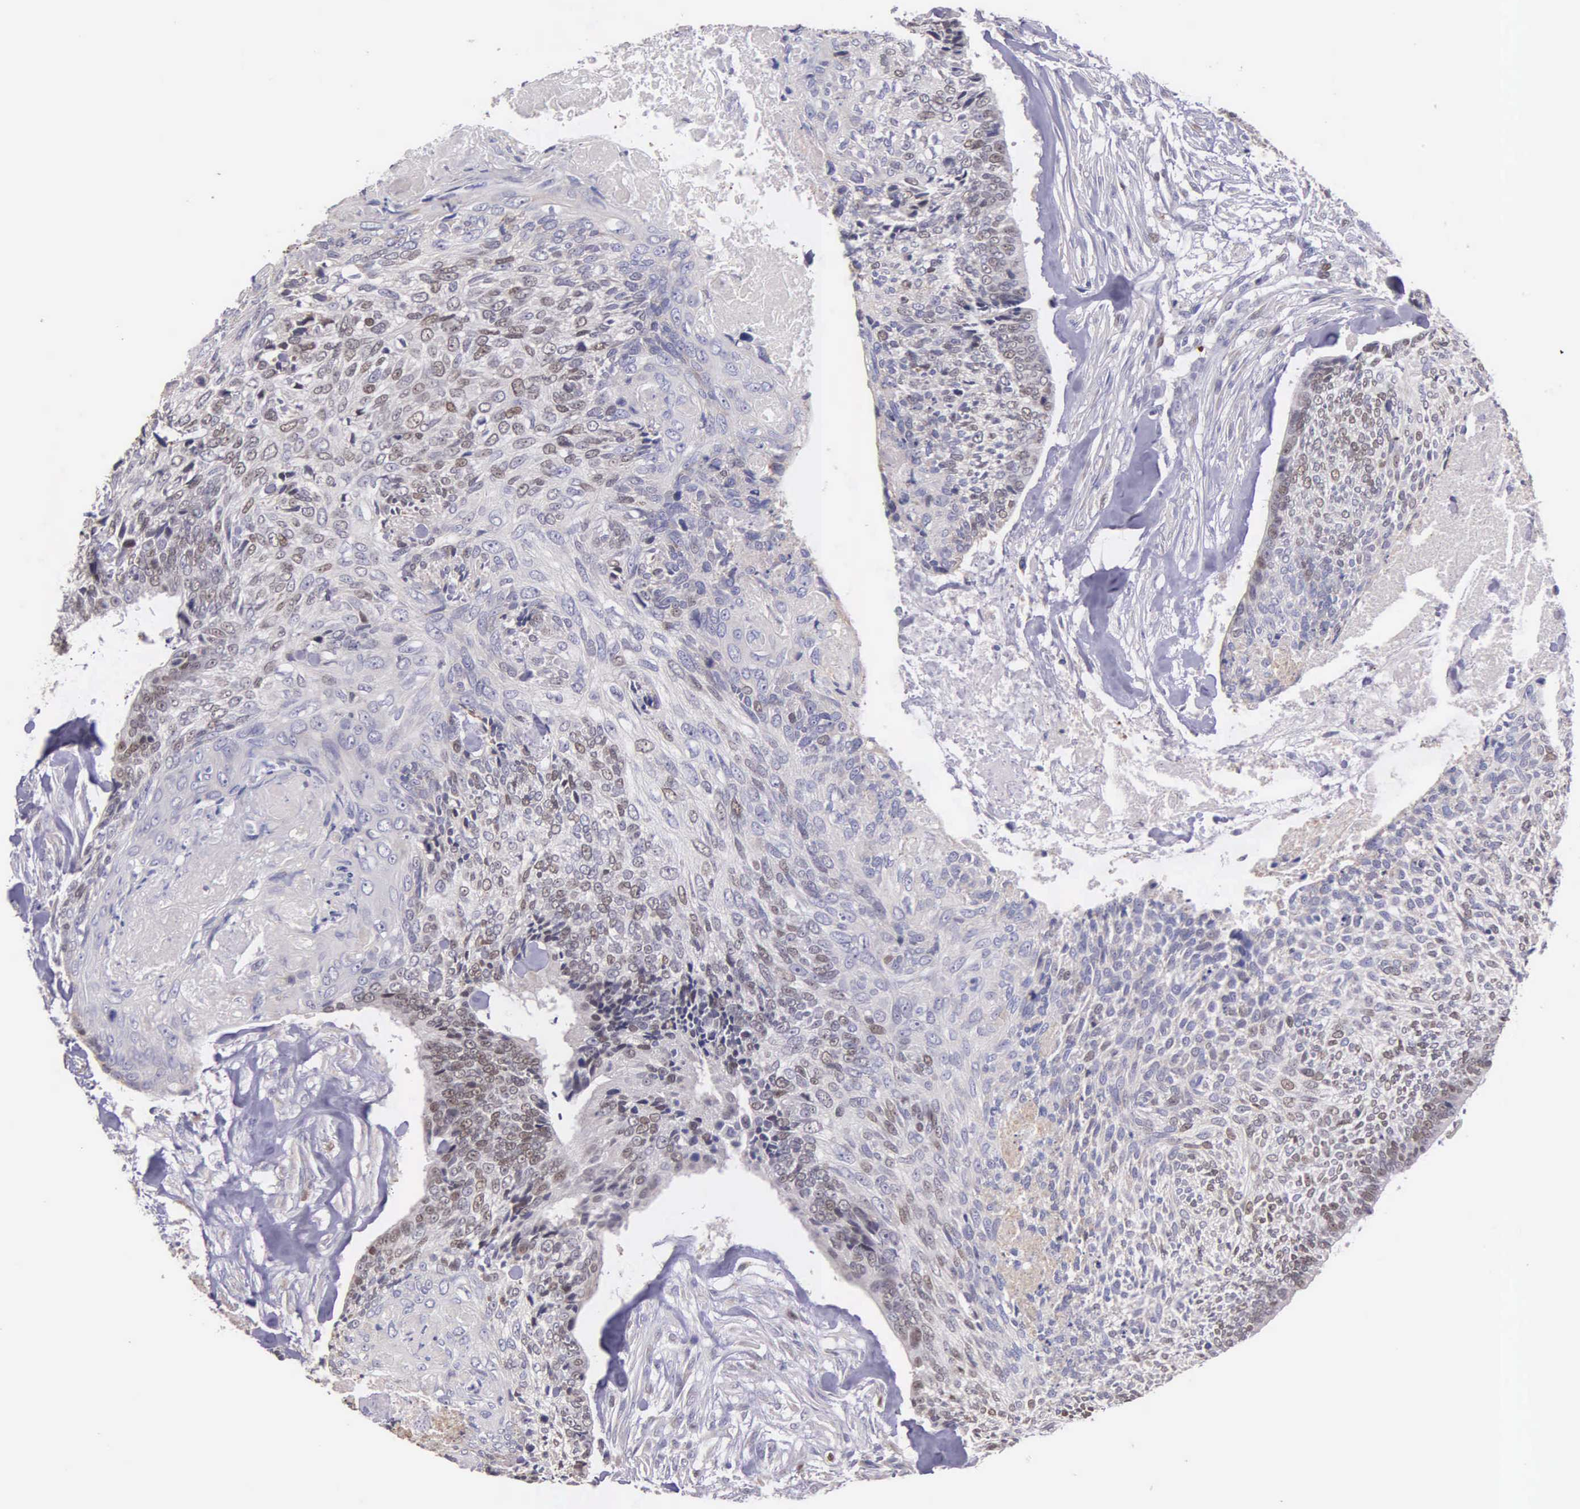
{"staining": {"intensity": "weak", "quantity": "25%-75%", "location": "nuclear"}, "tissue": "head and neck cancer", "cell_type": "Tumor cells", "image_type": "cancer", "snomed": [{"axis": "morphology", "description": "Squamous cell carcinoma, NOS"}, {"axis": "topography", "description": "Salivary gland"}, {"axis": "topography", "description": "Head-Neck"}], "caption": "This photomicrograph exhibits IHC staining of human head and neck cancer, with low weak nuclear expression in approximately 25%-75% of tumor cells.", "gene": "MCM5", "patient": {"sex": "male", "age": 70}}